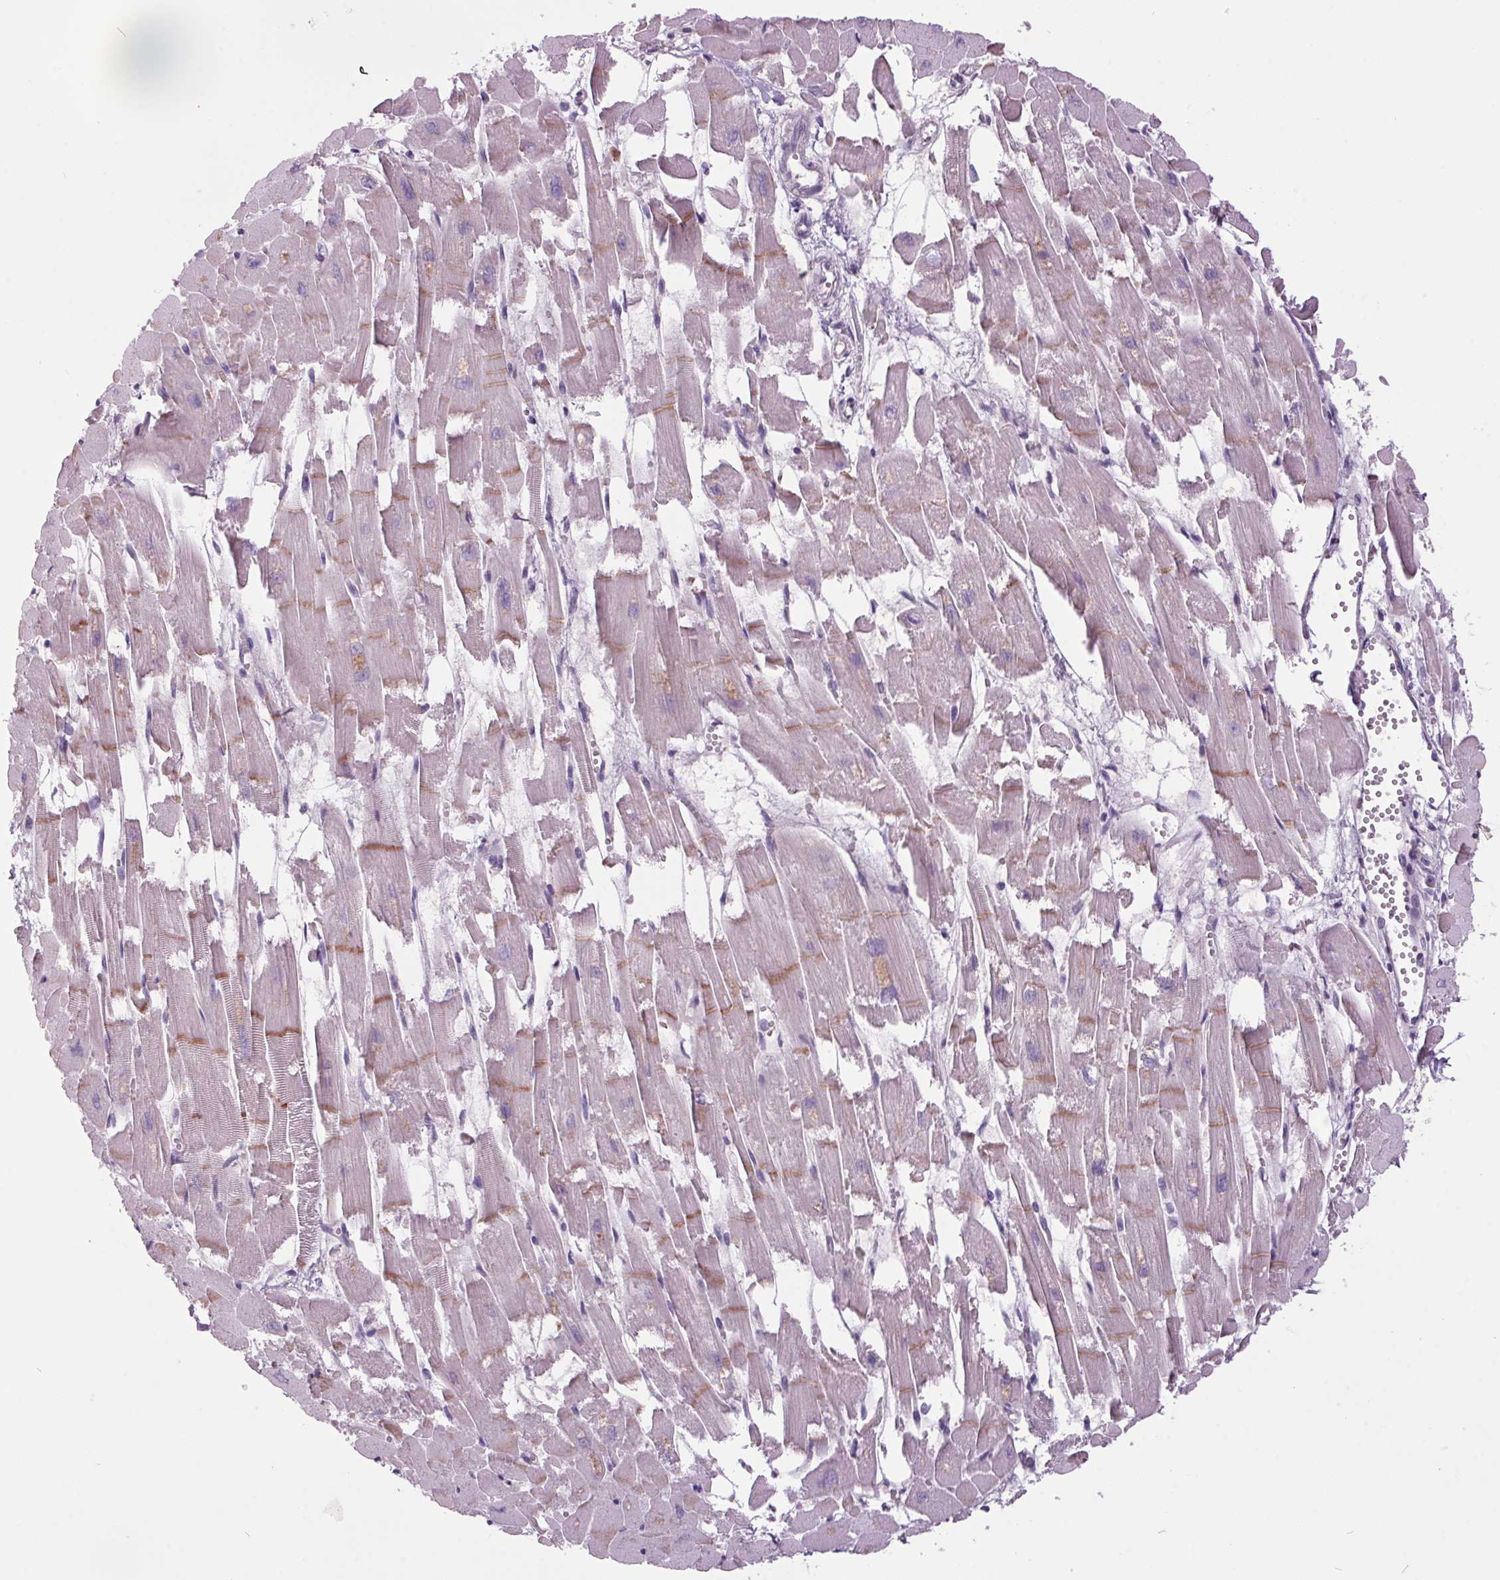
{"staining": {"intensity": "weak", "quantity": "25%-75%", "location": "cytoplasmic/membranous"}, "tissue": "heart muscle", "cell_type": "Cardiomyocytes", "image_type": "normal", "snomed": [{"axis": "morphology", "description": "Normal tissue, NOS"}, {"axis": "topography", "description": "Heart"}], "caption": "A brown stain labels weak cytoplasmic/membranous positivity of a protein in cardiomyocytes of normal human heart muscle. The staining is performed using DAB (3,3'-diaminobenzidine) brown chromogen to label protein expression. The nuclei are counter-stained blue using hematoxylin.", "gene": "C2orf16", "patient": {"sex": "female", "age": 52}}